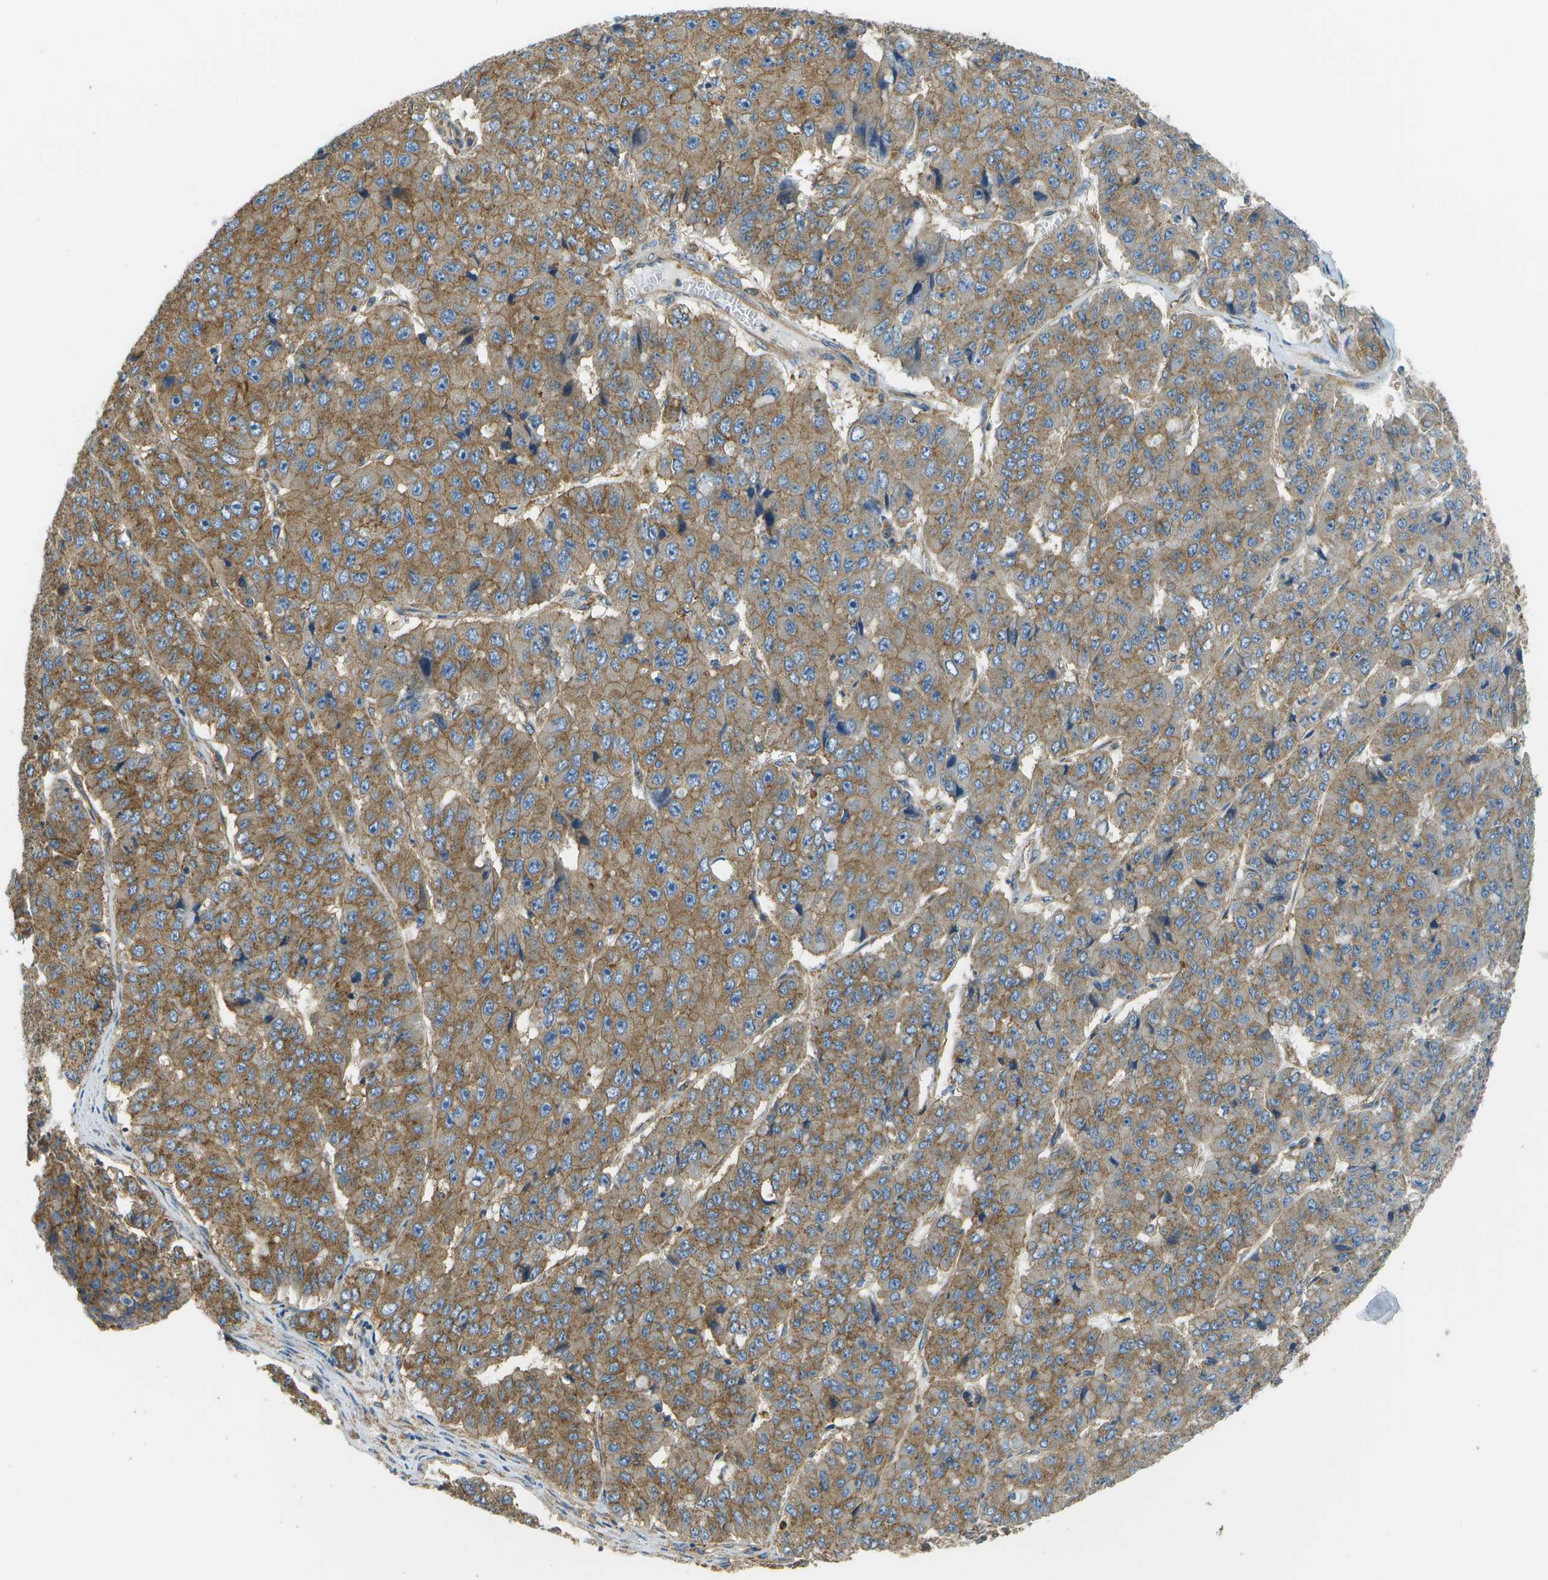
{"staining": {"intensity": "moderate", "quantity": ">75%", "location": "cytoplasmic/membranous"}, "tissue": "pancreatic cancer", "cell_type": "Tumor cells", "image_type": "cancer", "snomed": [{"axis": "morphology", "description": "Adenocarcinoma, NOS"}, {"axis": "topography", "description": "Pancreas"}], "caption": "Human adenocarcinoma (pancreatic) stained with a protein marker reveals moderate staining in tumor cells.", "gene": "CLTC", "patient": {"sex": "male", "age": 50}}